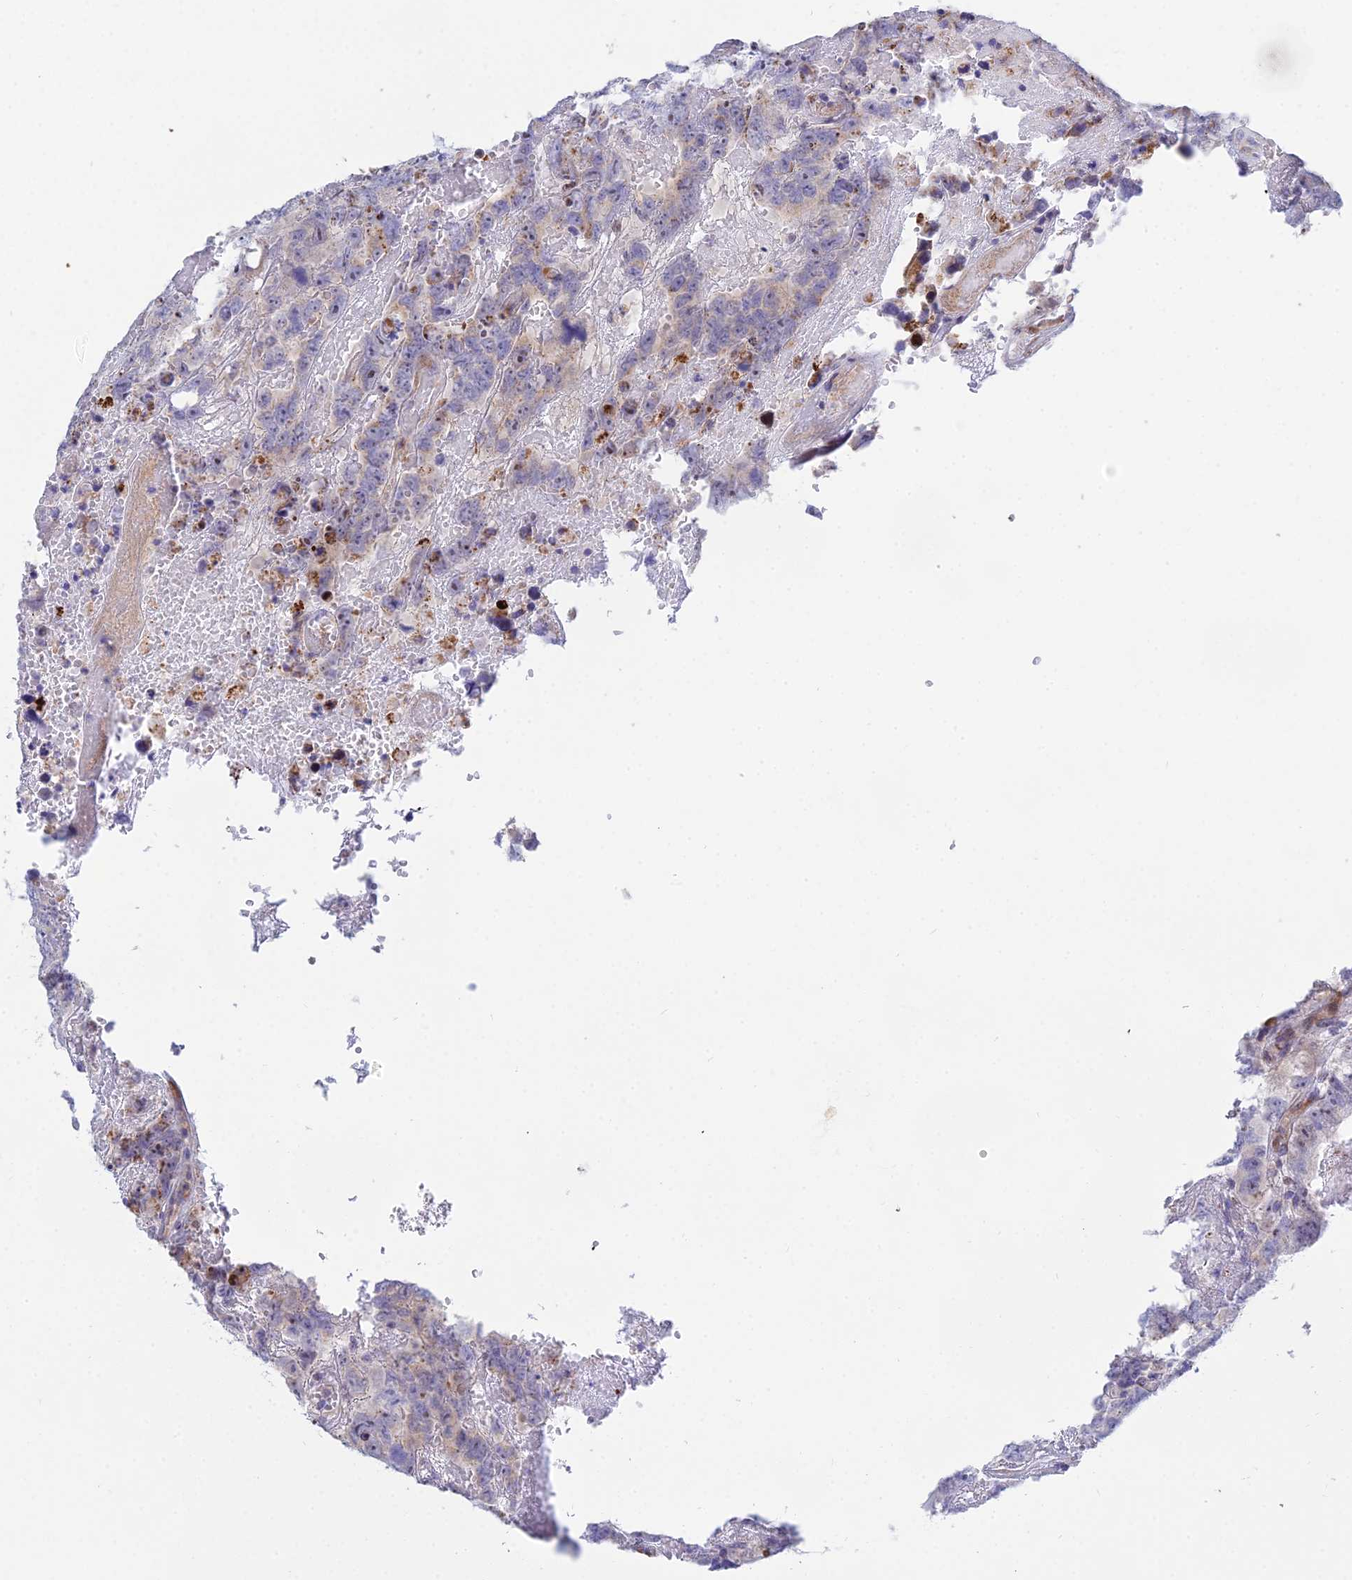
{"staining": {"intensity": "weak", "quantity": "25%-75%", "location": "cytoplasmic/membranous"}, "tissue": "testis cancer", "cell_type": "Tumor cells", "image_type": "cancer", "snomed": [{"axis": "morphology", "description": "Carcinoma, Embryonal, NOS"}, {"axis": "topography", "description": "Testis"}], "caption": "Testis cancer stained with DAB IHC shows low levels of weak cytoplasmic/membranous staining in about 25%-75% of tumor cells. The protein is stained brown, and the nuclei are stained in blue (DAB (3,3'-diaminobenzidine) IHC with brightfield microscopy, high magnification).", "gene": "PRR13", "patient": {"sex": "male", "age": 45}}